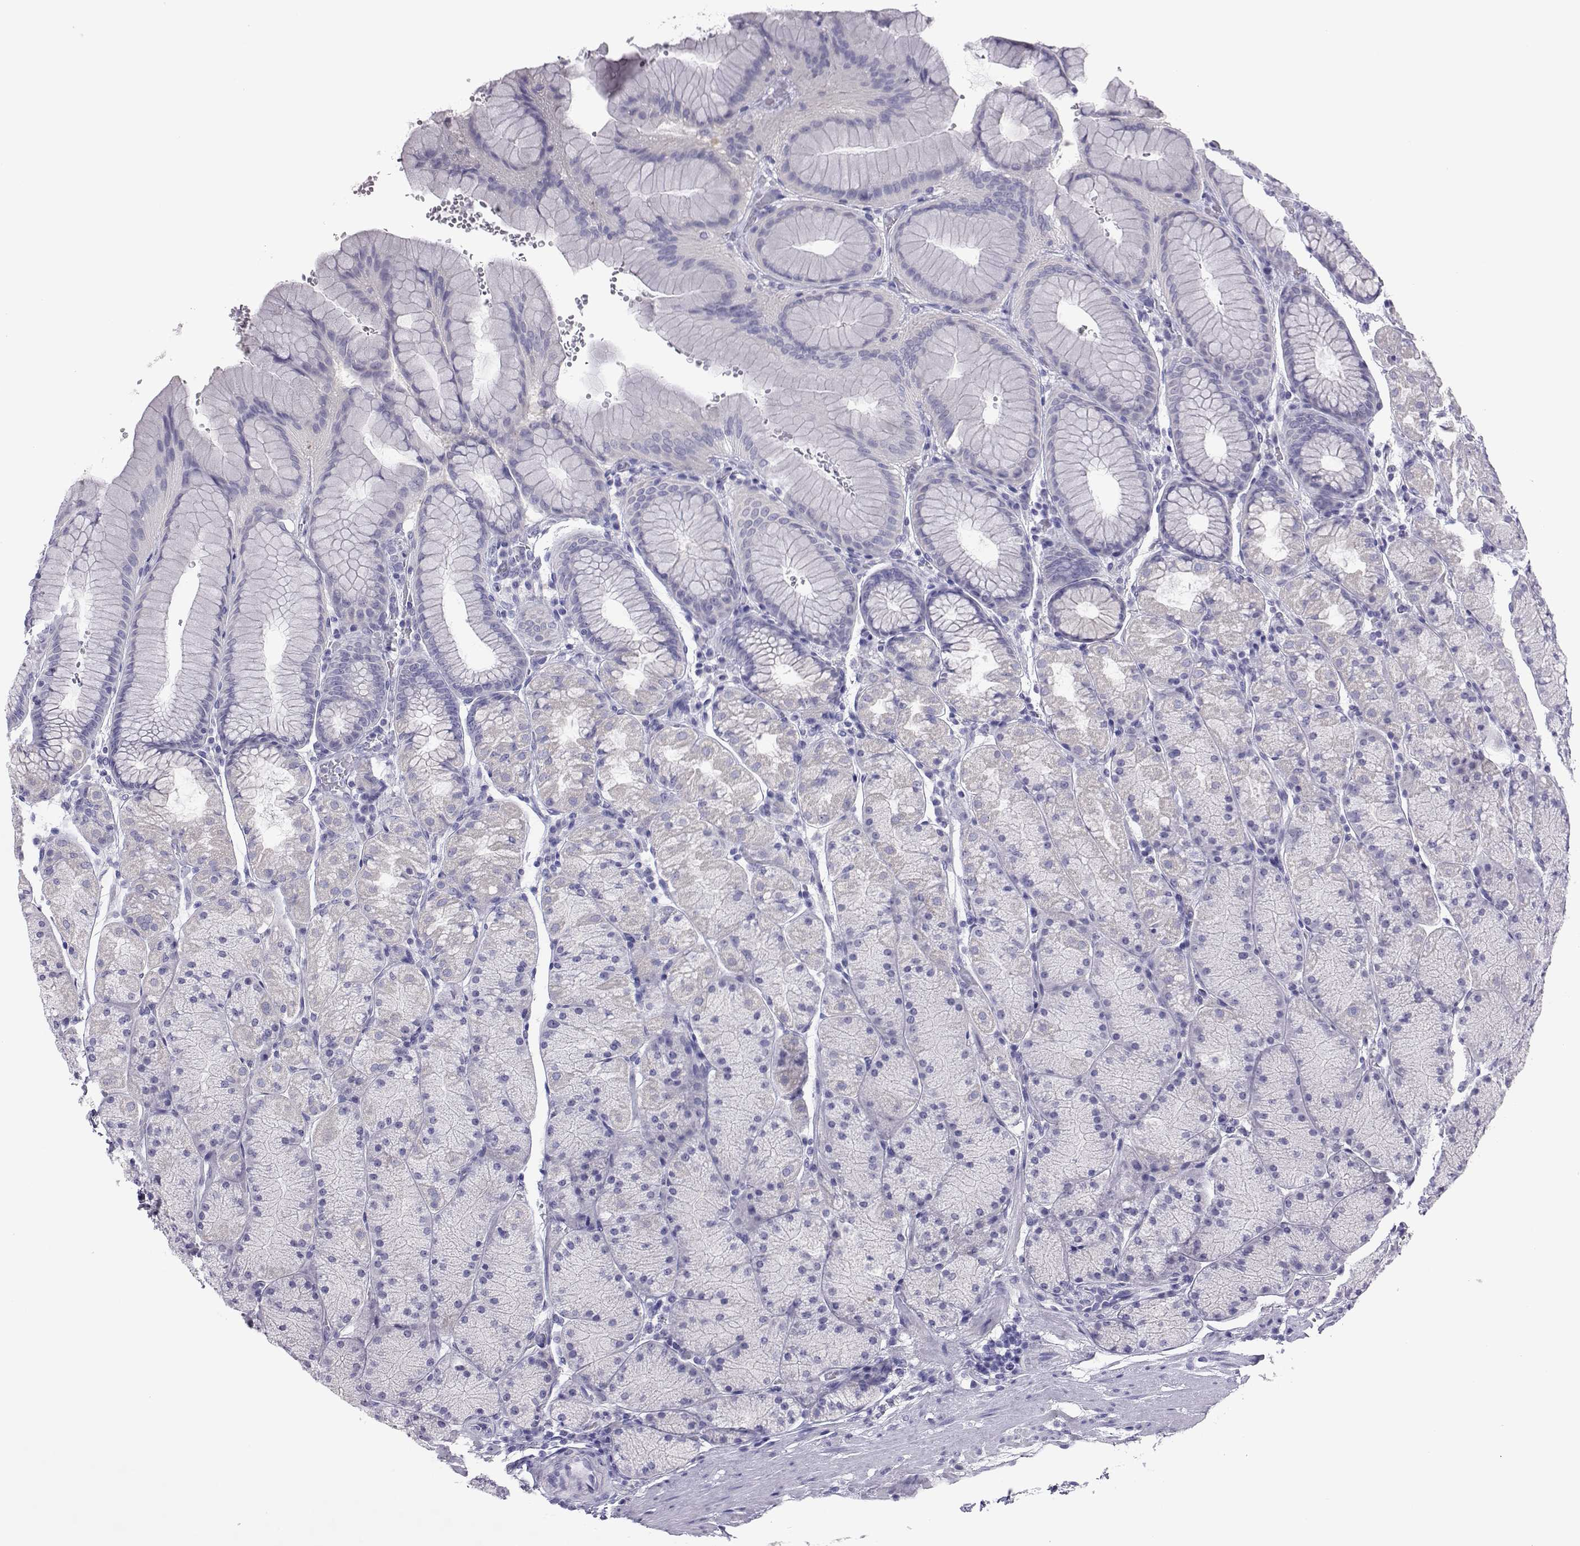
{"staining": {"intensity": "negative", "quantity": "none", "location": "none"}, "tissue": "stomach", "cell_type": "Glandular cells", "image_type": "normal", "snomed": [{"axis": "morphology", "description": "Normal tissue, NOS"}, {"axis": "topography", "description": "Stomach, upper"}, {"axis": "topography", "description": "Stomach"}], "caption": "DAB (3,3'-diaminobenzidine) immunohistochemical staining of unremarkable human stomach demonstrates no significant staining in glandular cells.", "gene": "PLIN4", "patient": {"sex": "male", "age": 76}}